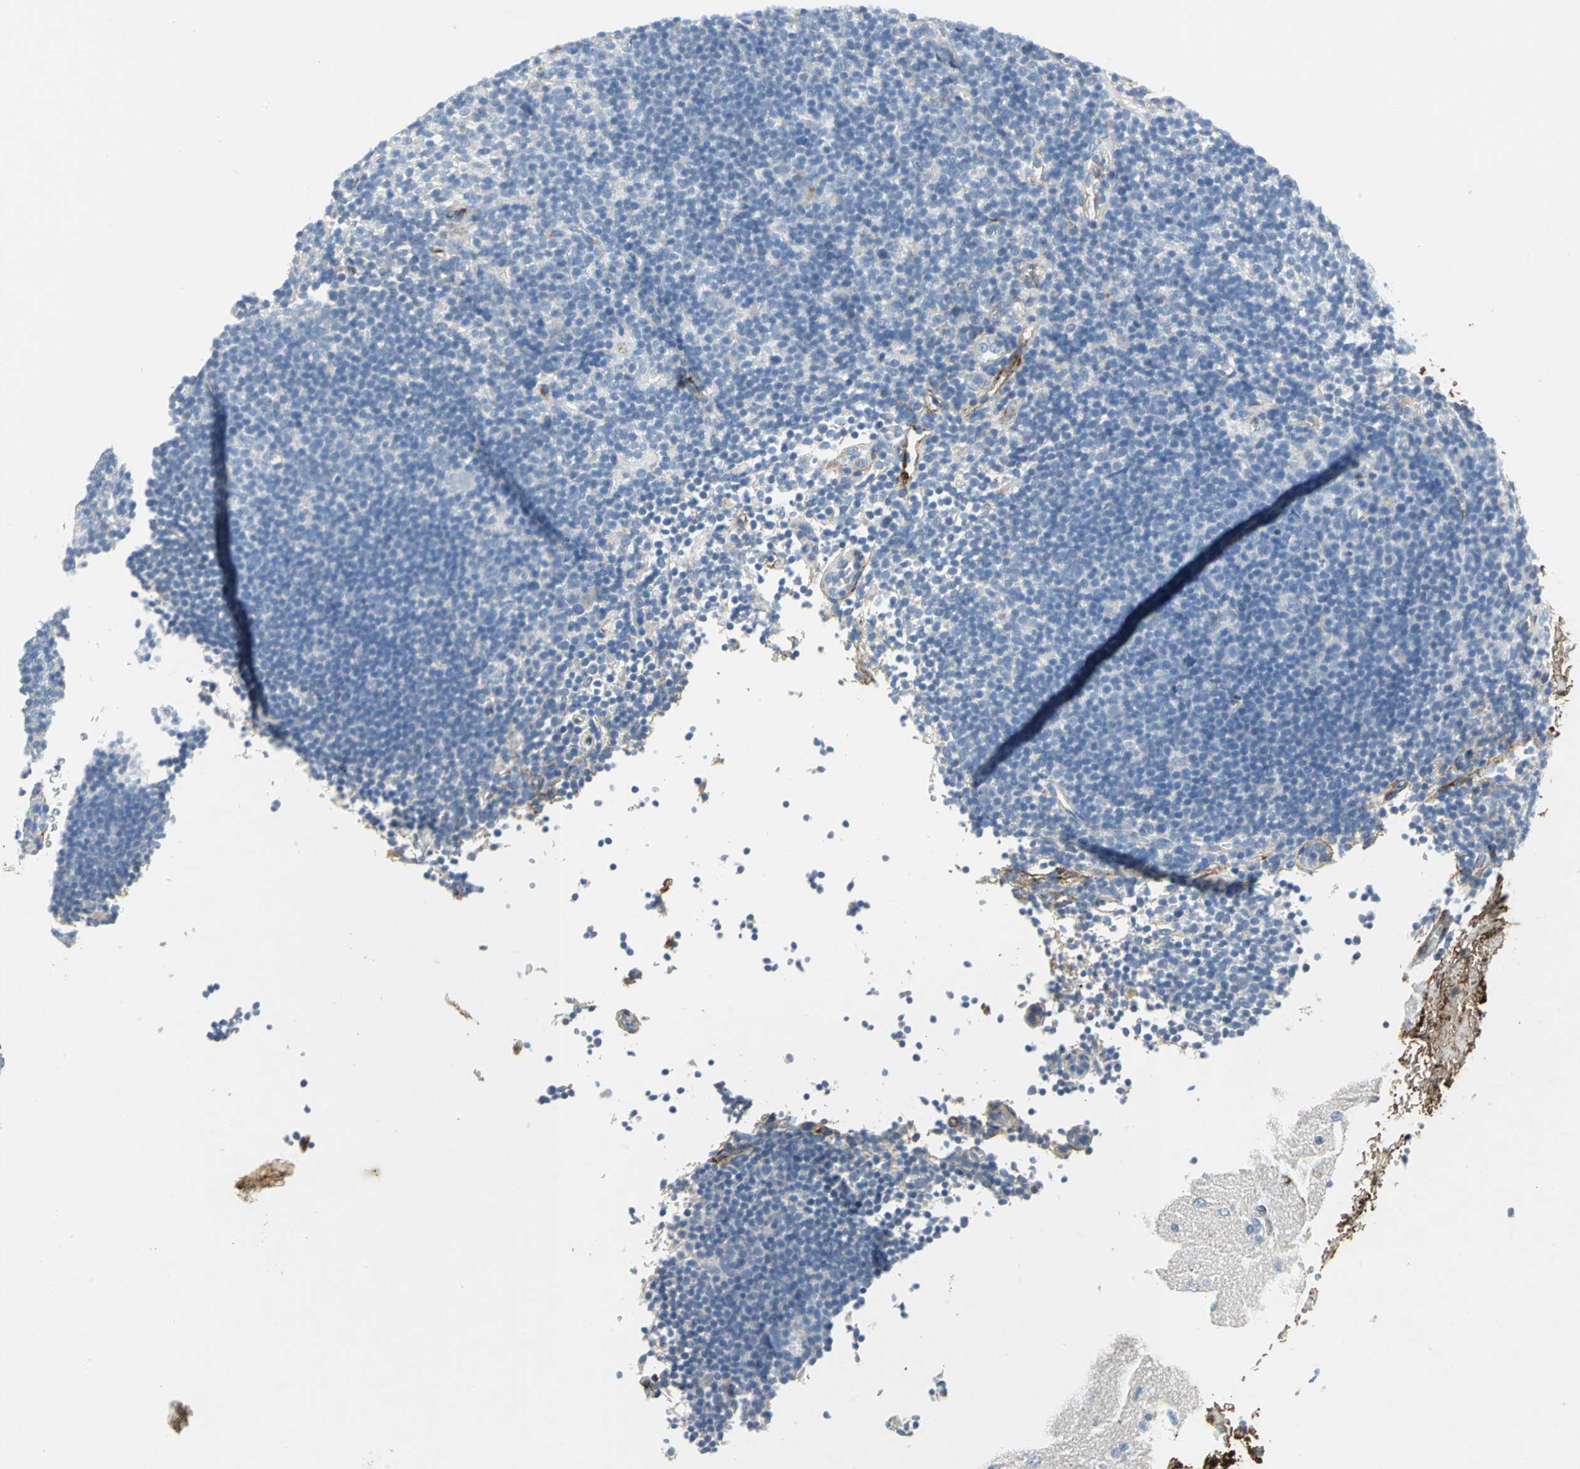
{"staining": {"intensity": "negative", "quantity": "none", "location": "none"}, "tissue": "lymphoma", "cell_type": "Tumor cells", "image_type": "cancer", "snomed": [{"axis": "morphology", "description": "Hodgkin's disease, NOS"}, {"axis": "topography", "description": "Lymph node"}], "caption": "Hodgkin's disease was stained to show a protein in brown. There is no significant positivity in tumor cells. (DAB (3,3'-diaminobenzidine) immunohistochemistry (IHC) visualized using brightfield microscopy, high magnification).", "gene": "EFNB3", "patient": {"sex": "female", "age": 57}}